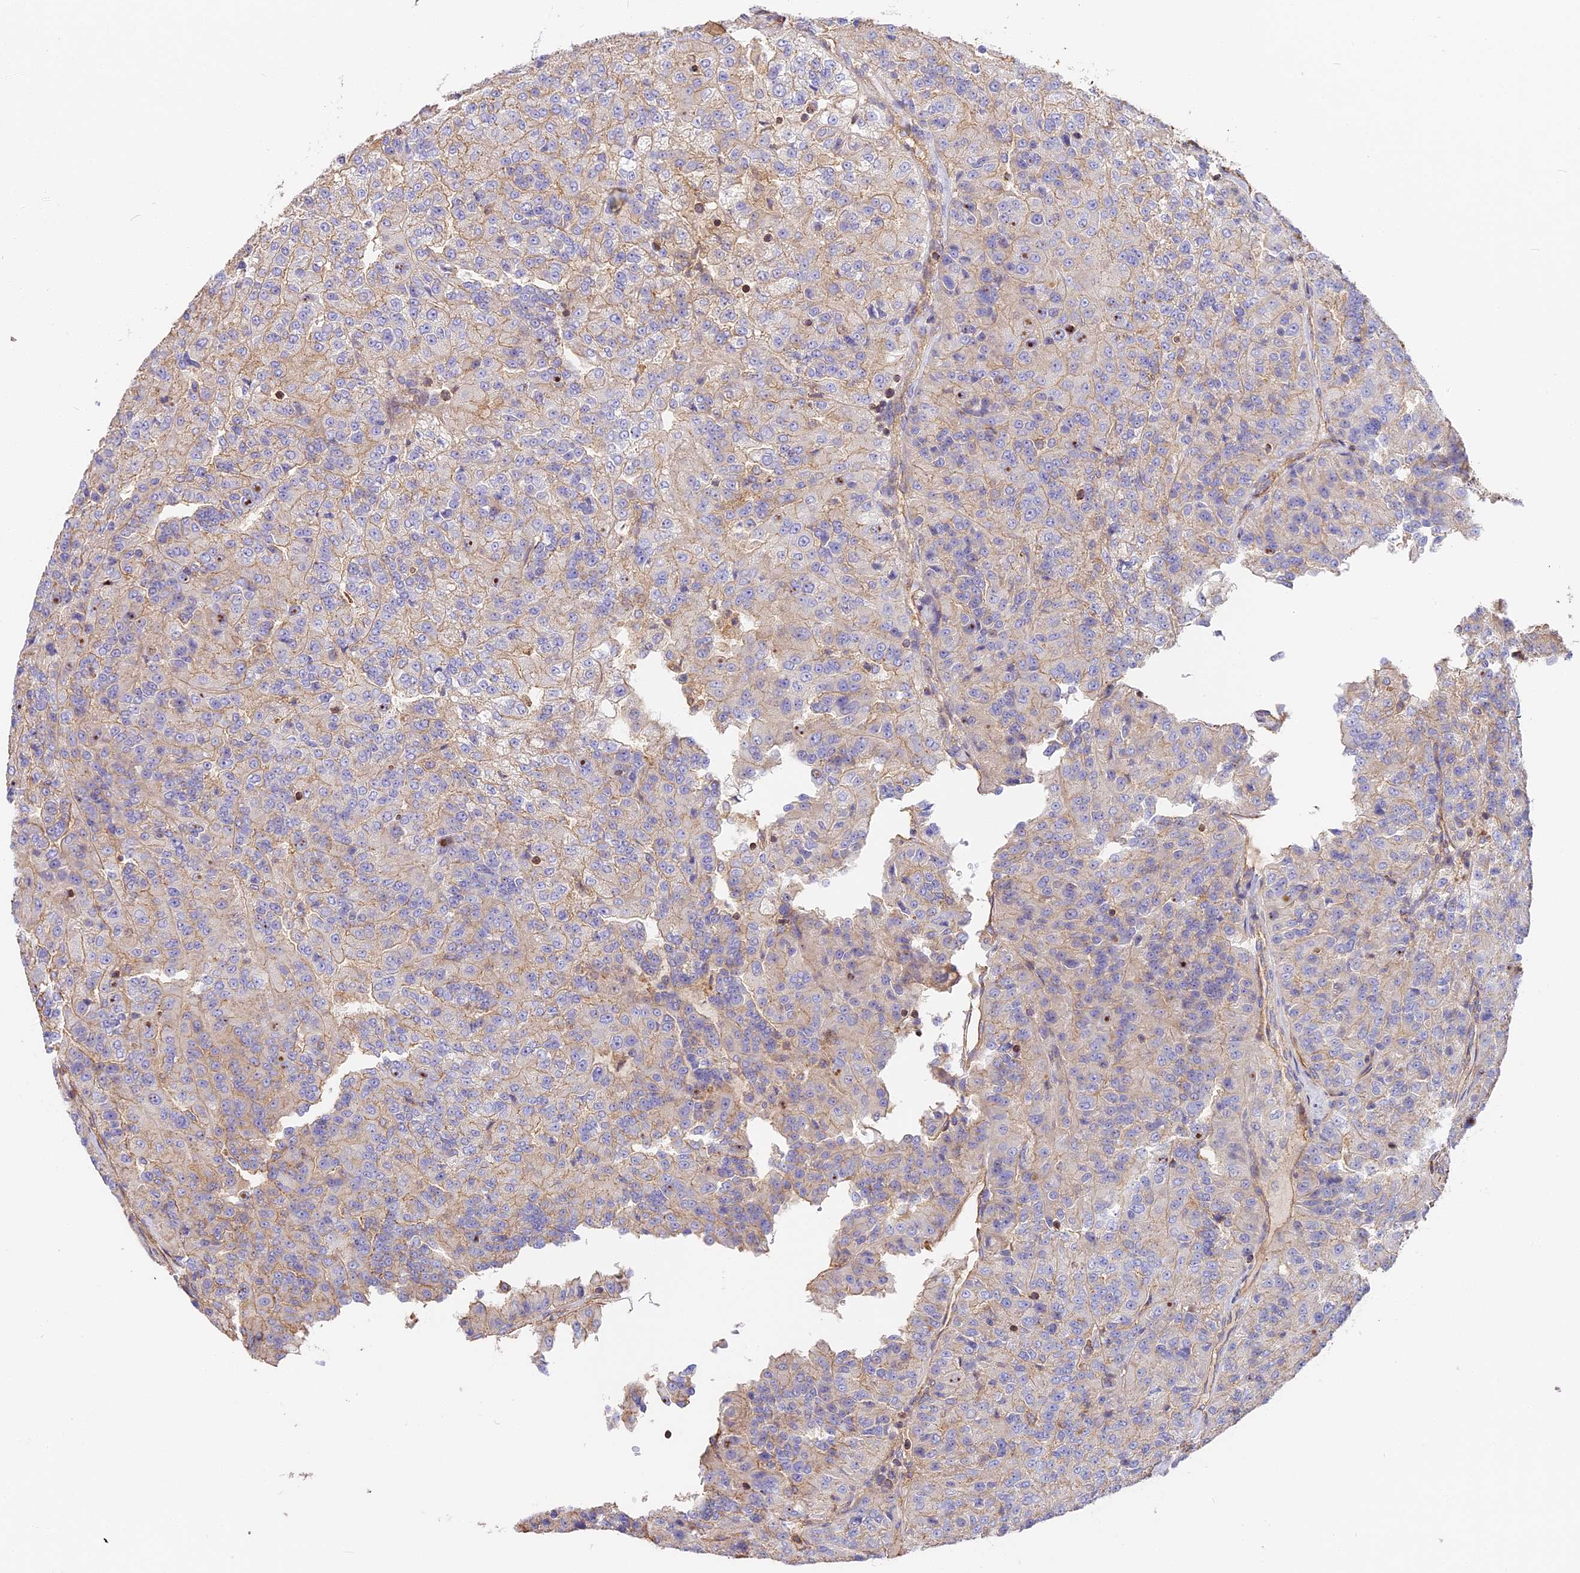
{"staining": {"intensity": "weak", "quantity": "25%-75%", "location": "cytoplasmic/membranous"}, "tissue": "renal cancer", "cell_type": "Tumor cells", "image_type": "cancer", "snomed": [{"axis": "morphology", "description": "Adenocarcinoma, NOS"}, {"axis": "topography", "description": "Kidney"}], "caption": "High-power microscopy captured an immunohistochemistry image of renal cancer, revealing weak cytoplasmic/membranous staining in approximately 25%-75% of tumor cells. (brown staining indicates protein expression, while blue staining denotes nuclei).", "gene": "VPS18", "patient": {"sex": "female", "age": 63}}